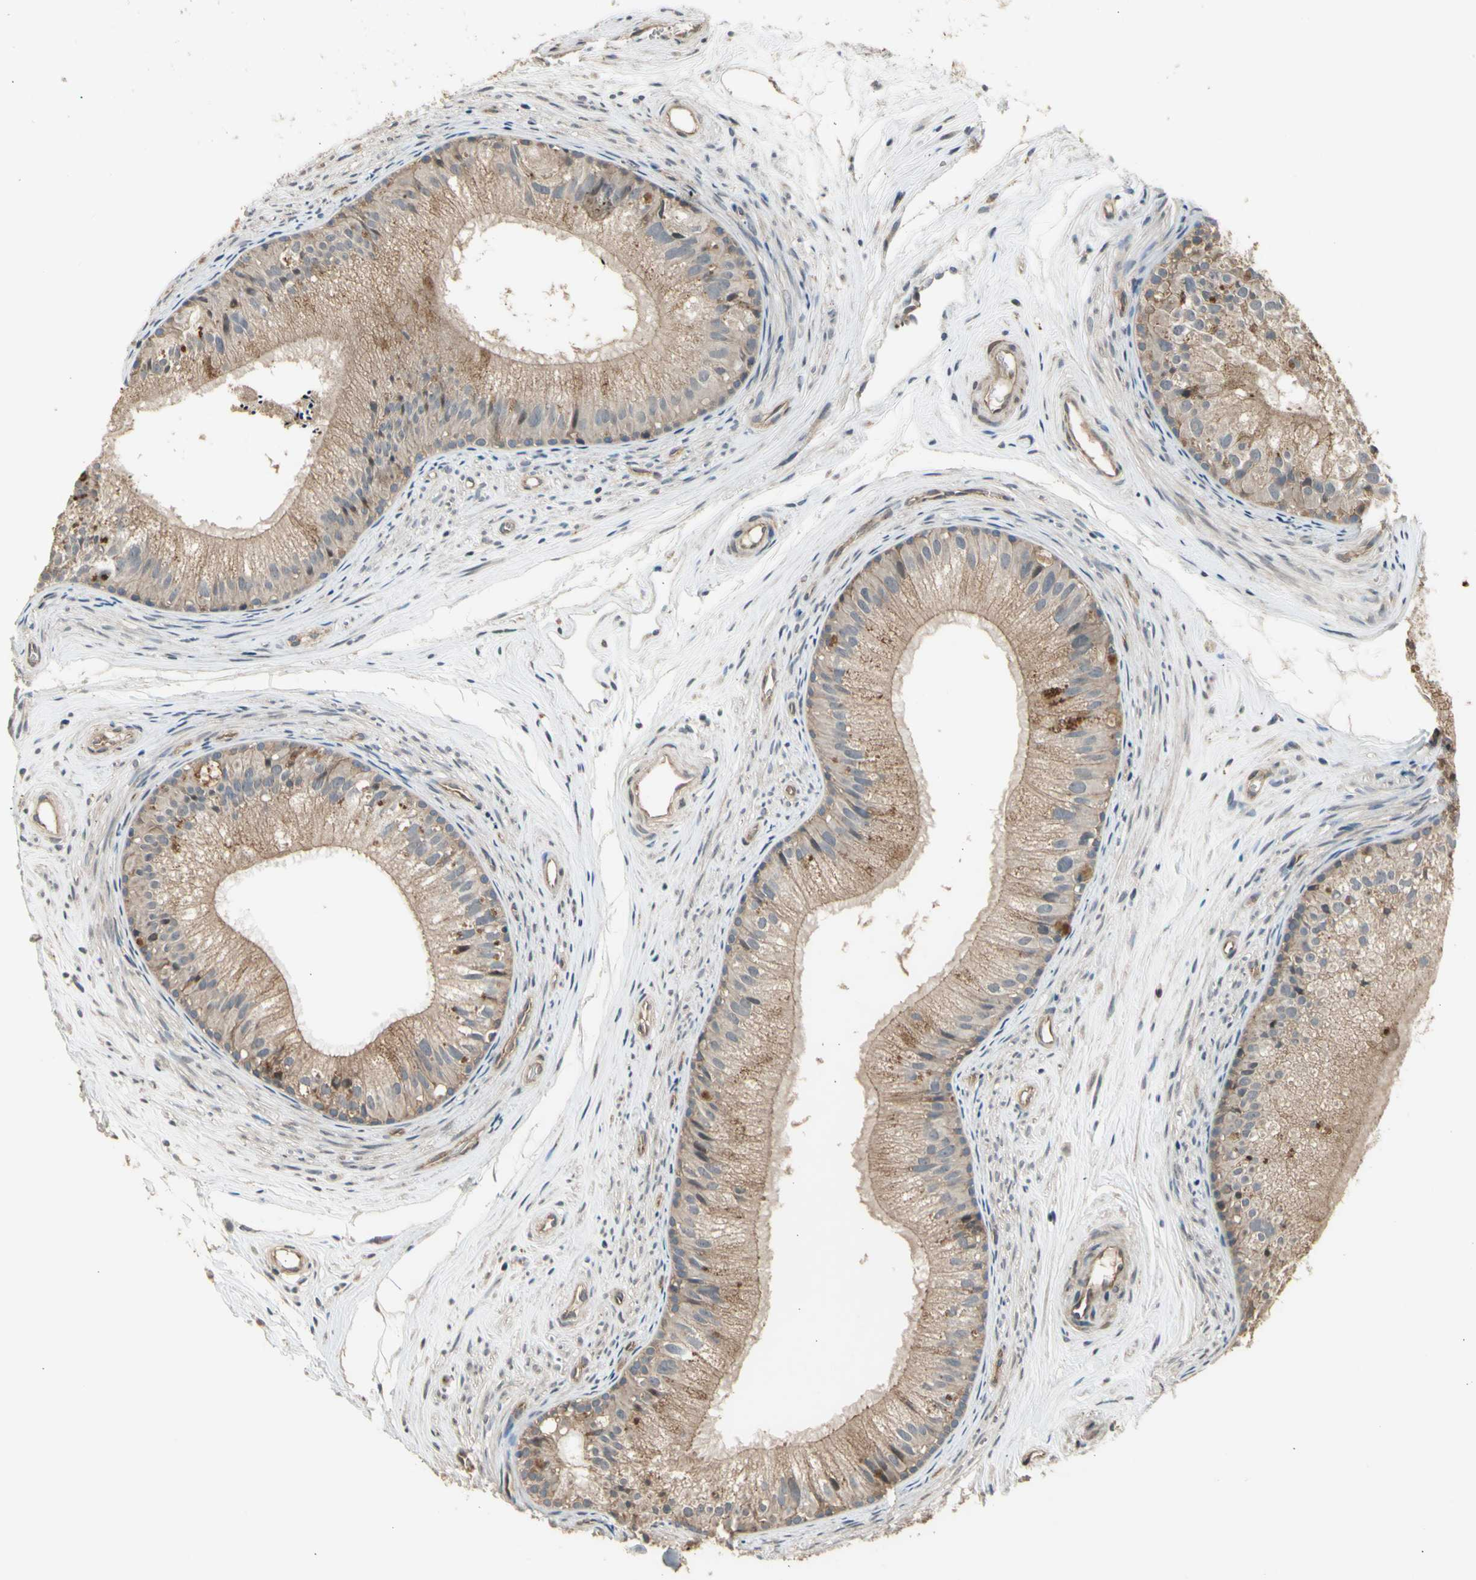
{"staining": {"intensity": "moderate", "quantity": ">75%", "location": "cytoplasmic/membranous"}, "tissue": "epididymis", "cell_type": "Glandular cells", "image_type": "normal", "snomed": [{"axis": "morphology", "description": "Normal tissue, NOS"}, {"axis": "topography", "description": "Epididymis"}], "caption": "Approximately >75% of glandular cells in normal human epididymis show moderate cytoplasmic/membranous protein expression as visualized by brown immunohistochemical staining.", "gene": "EFNB2", "patient": {"sex": "male", "age": 56}}